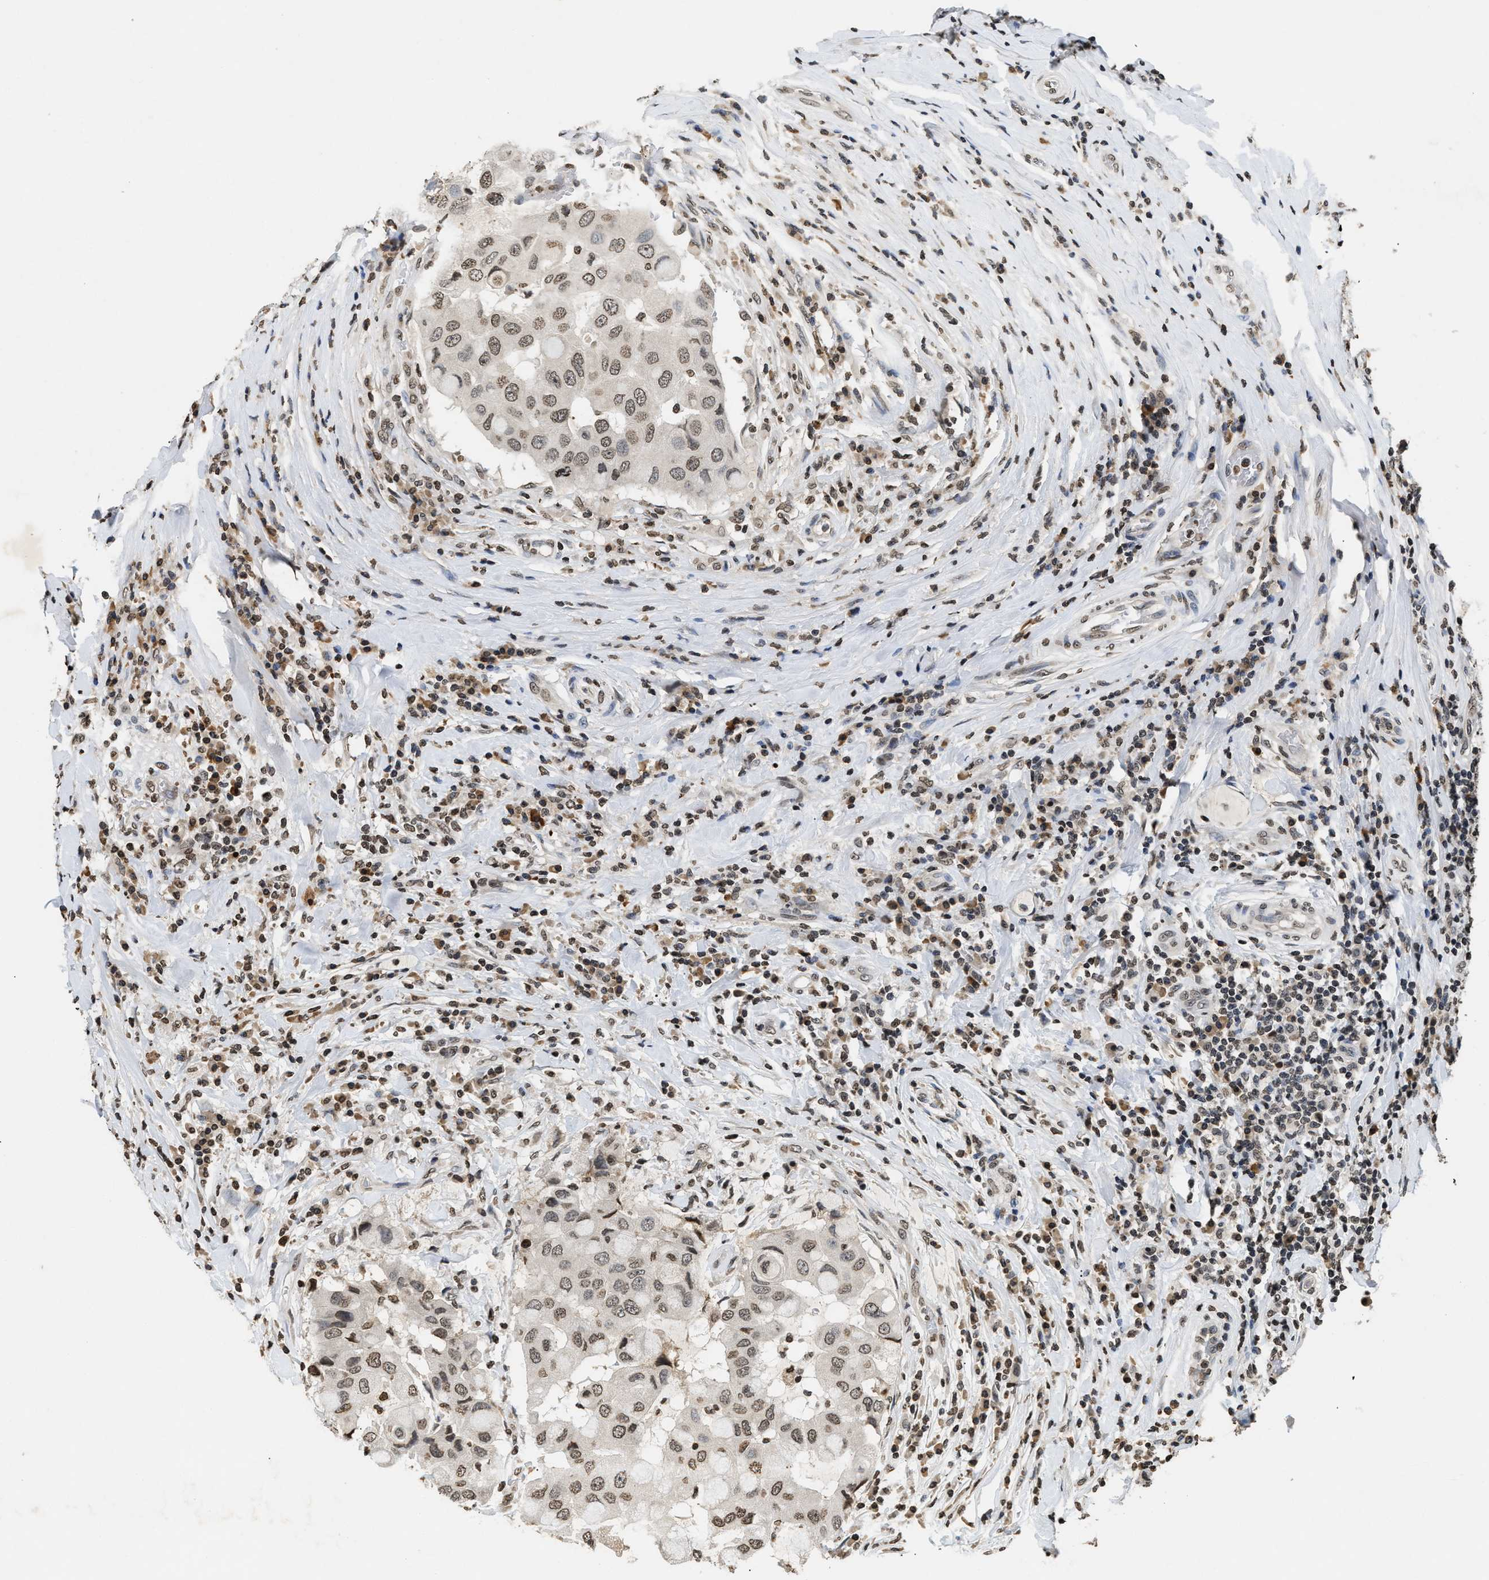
{"staining": {"intensity": "weak", "quantity": ">75%", "location": "nuclear"}, "tissue": "breast cancer", "cell_type": "Tumor cells", "image_type": "cancer", "snomed": [{"axis": "morphology", "description": "Duct carcinoma"}, {"axis": "topography", "description": "Breast"}], "caption": "Immunohistochemistry (IHC) image of breast cancer (invasive ductal carcinoma) stained for a protein (brown), which exhibits low levels of weak nuclear expression in approximately >75% of tumor cells.", "gene": "DNASE1L3", "patient": {"sex": "female", "age": 27}}